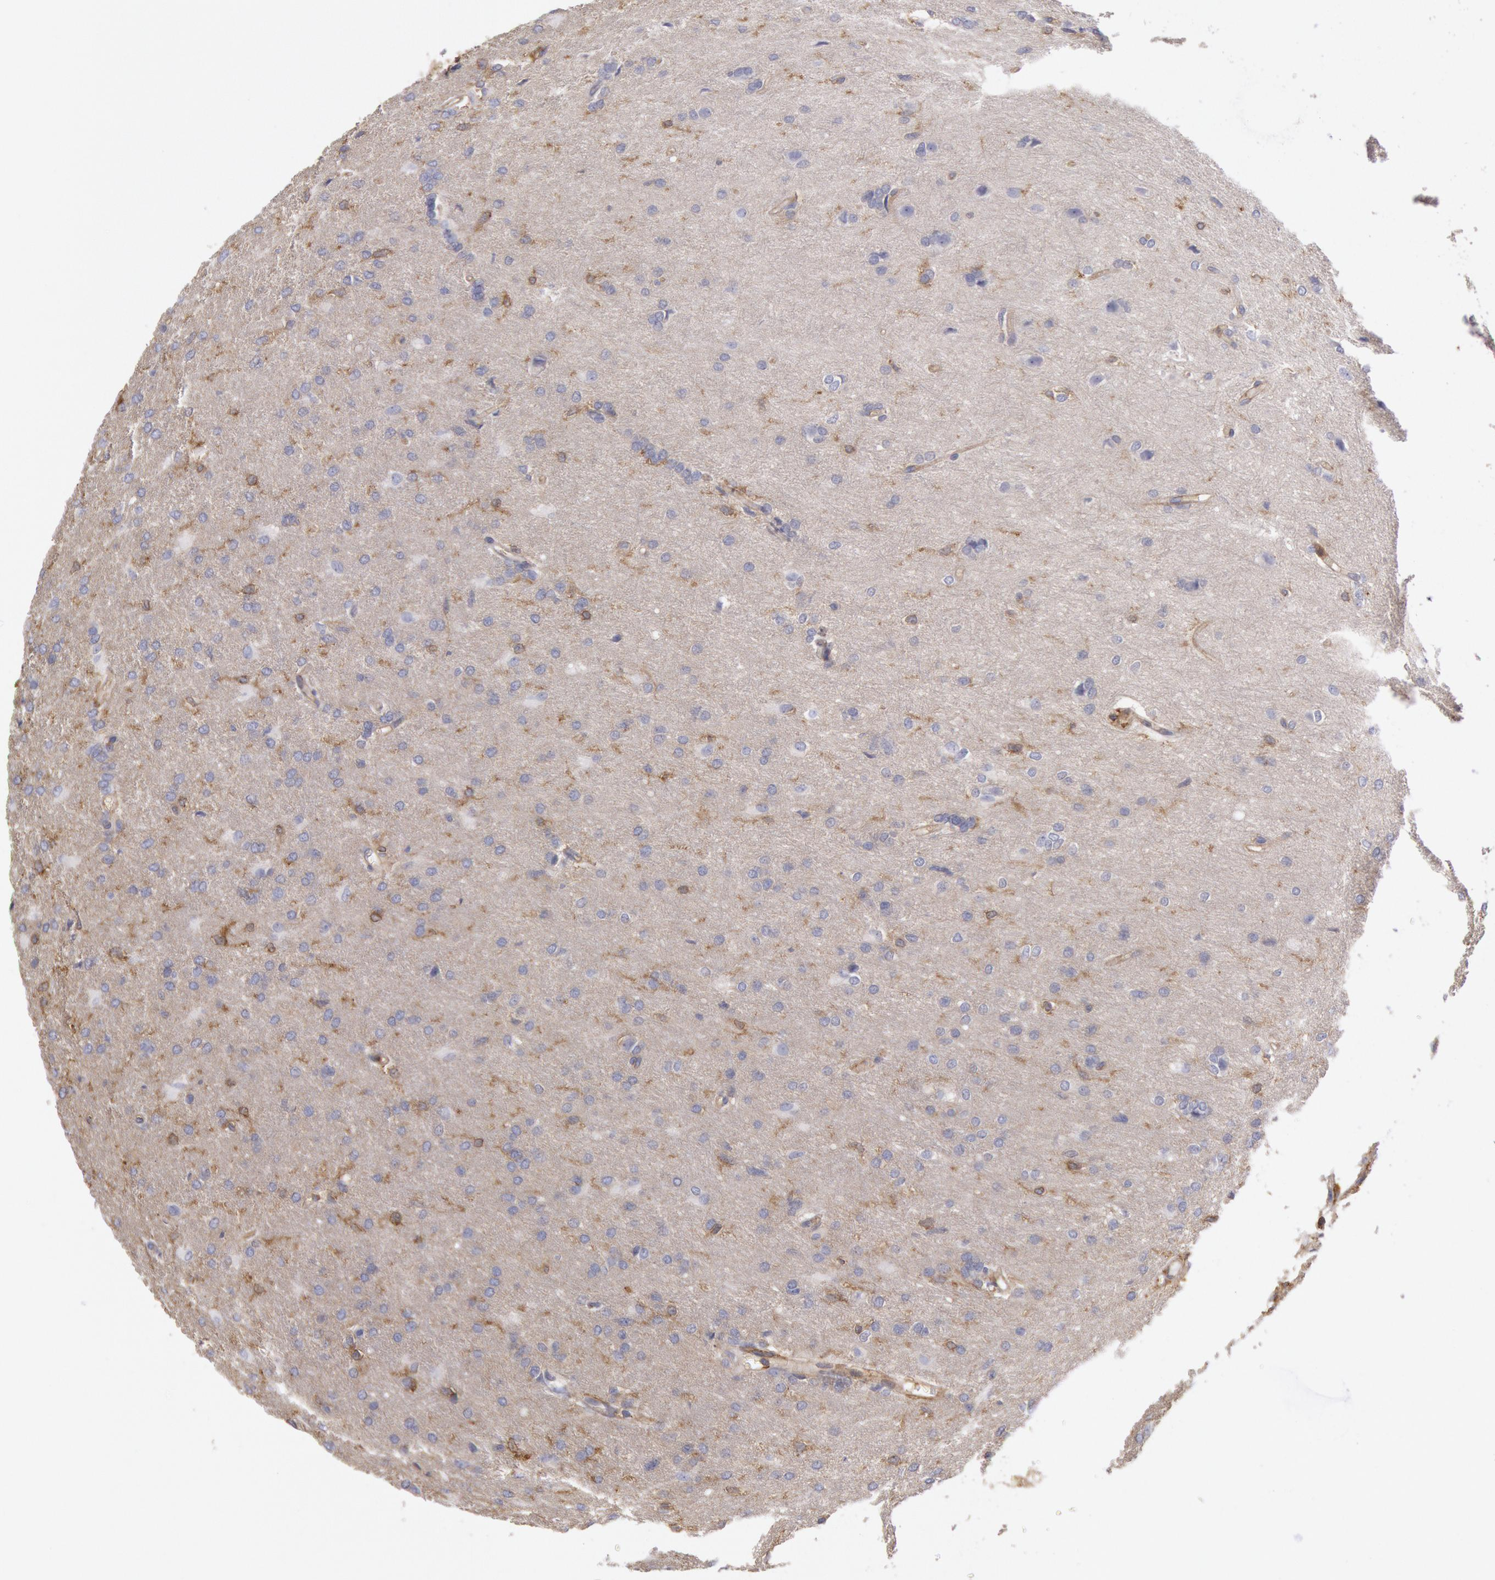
{"staining": {"intensity": "moderate", "quantity": "<25%", "location": "cytoplasmic/membranous"}, "tissue": "glioma", "cell_type": "Tumor cells", "image_type": "cancer", "snomed": [{"axis": "morphology", "description": "Glioma, malignant, High grade"}, {"axis": "topography", "description": "Brain"}], "caption": "Malignant high-grade glioma tissue demonstrates moderate cytoplasmic/membranous staining in approximately <25% of tumor cells", "gene": "SNAP23", "patient": {"sex": "male", "age": 68}}